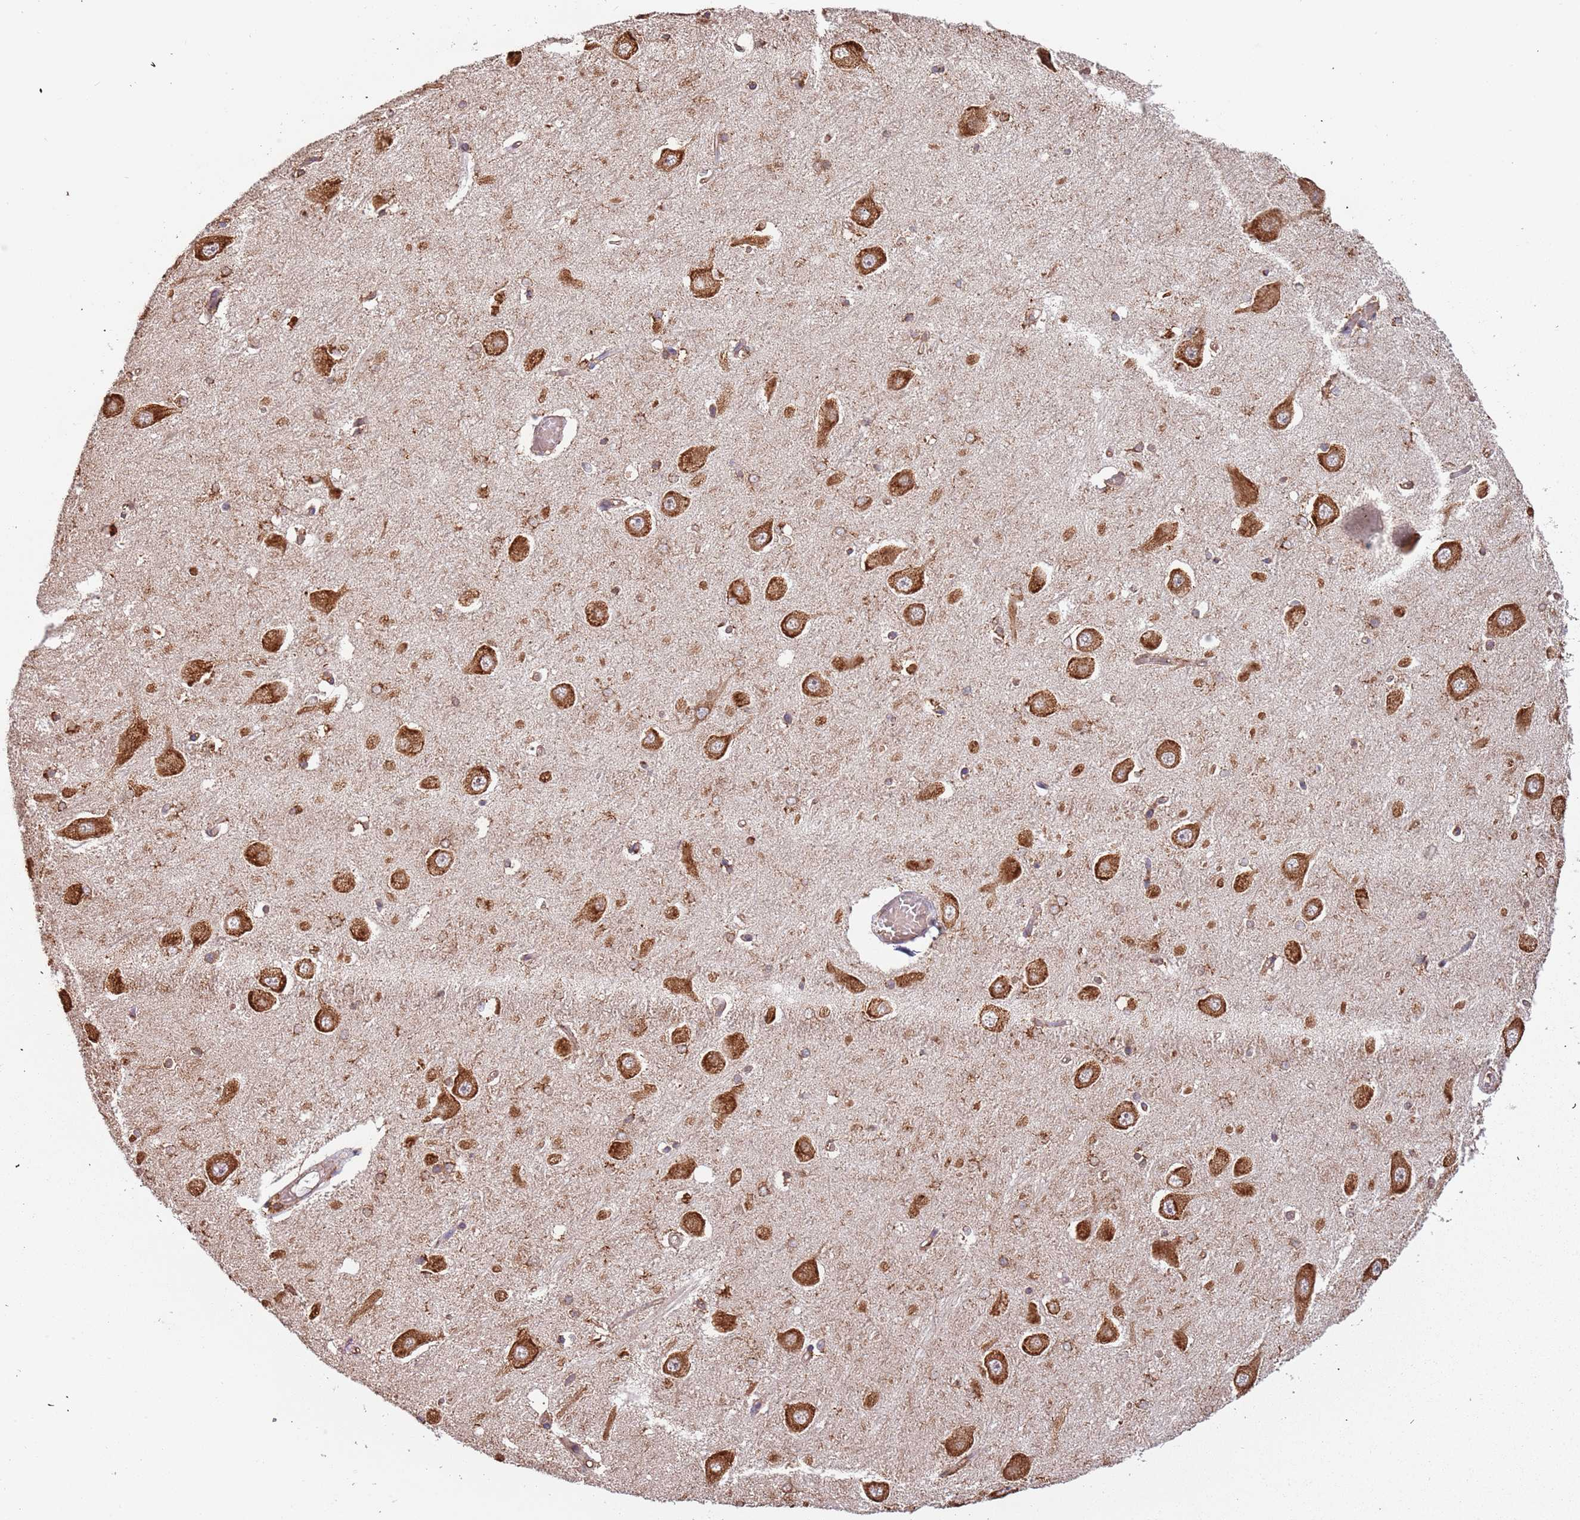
{"staining": {"intensity": "moderate", "quantity": "<25%", "location": "cytoplasmic/membranous"}, "tissue": "hippocampus", "cell_type": "Glial cells", "image_type": "normal", "snomed": [{"axis": "morphology", "description": "Normal tissue, NOS"}, {"axis": "topography", "description": "Hippocampus"}], "caption": "Protein expression by immunohistochemistry demonstrates moderate cytoplasmic/membranous staining in about <25% of glial cells in normal hippocampus. Nuclei are stained in blue.", "gene": "ATOSB", "patient": {"sex": "male", "age": 45}}